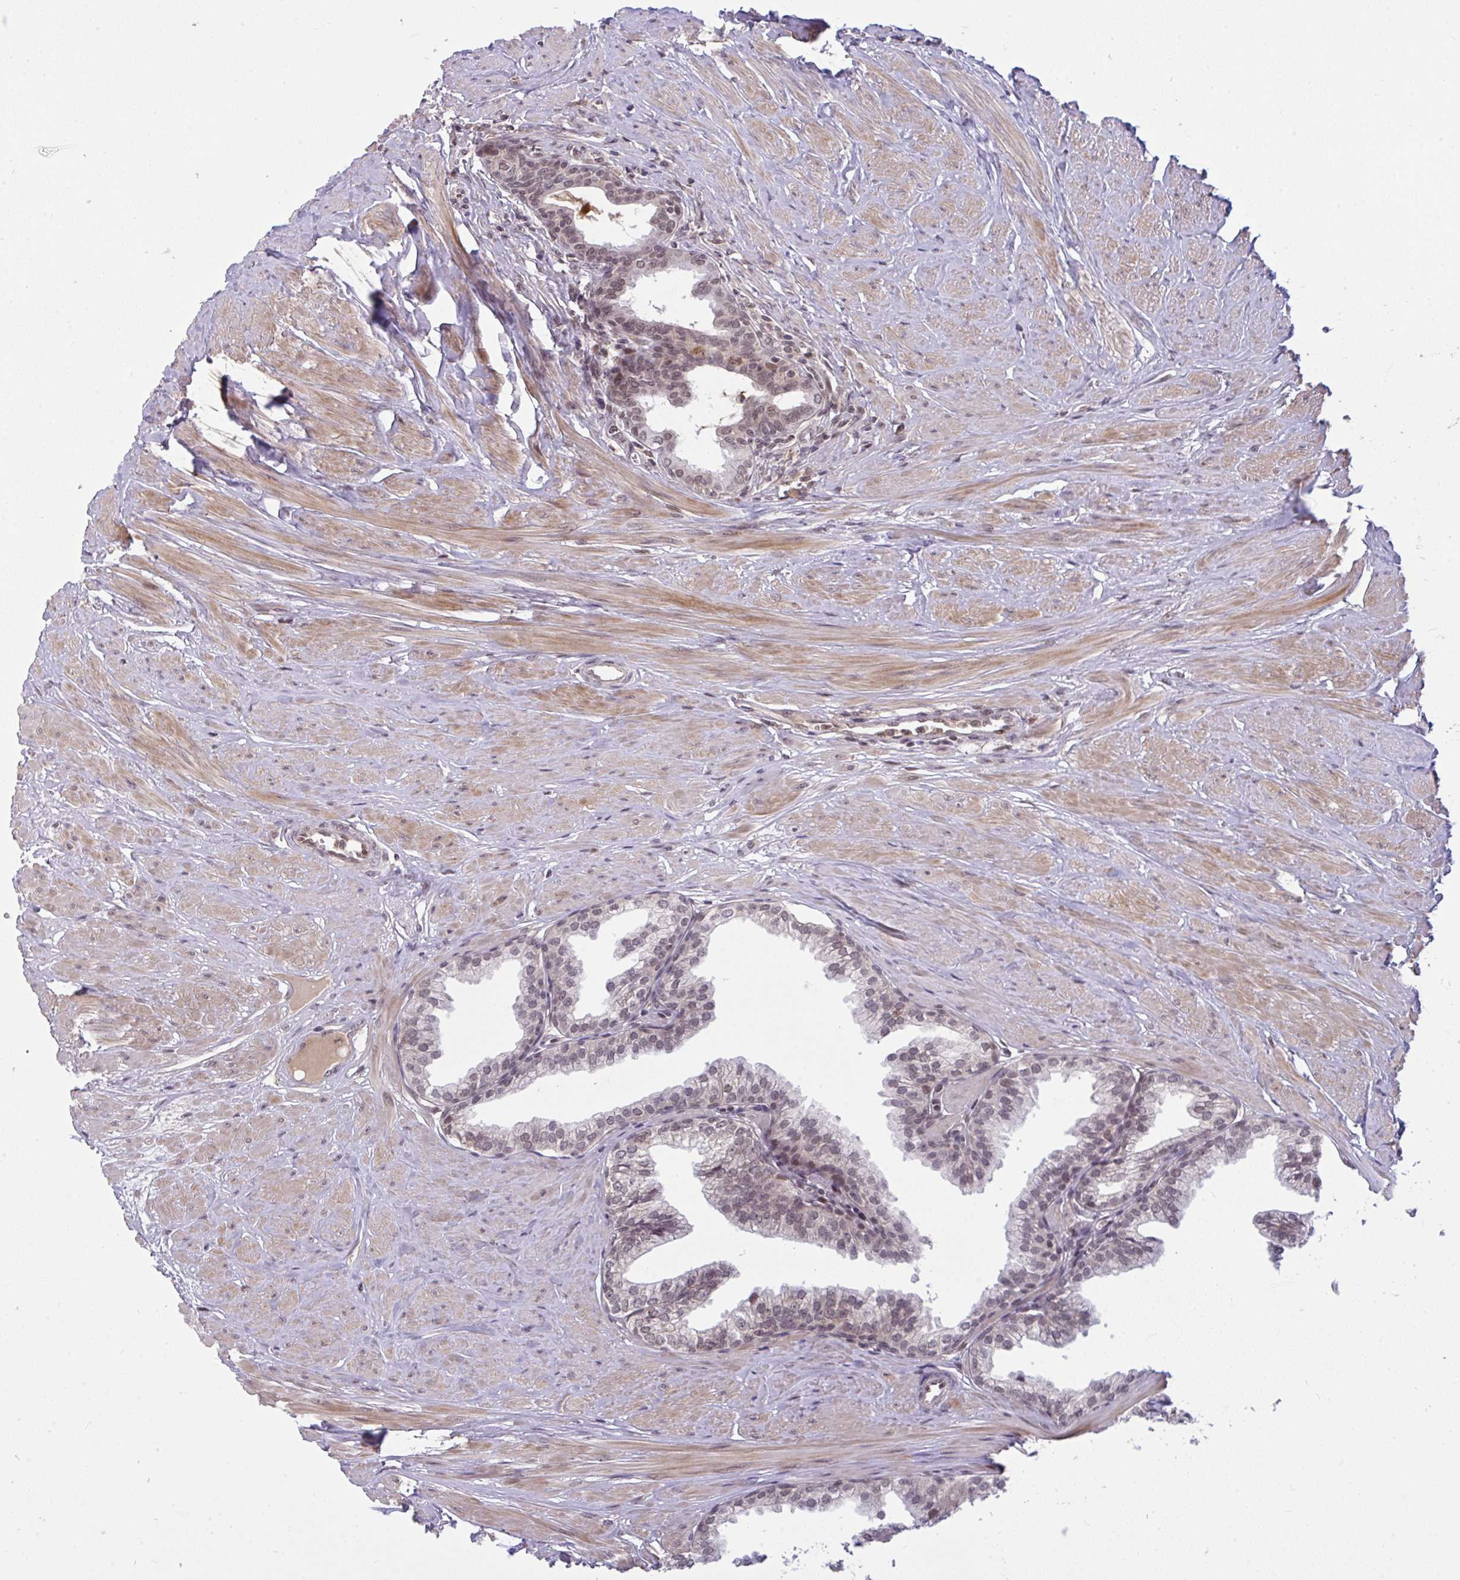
{"staining": {"intensity": "moderate", "quantity": "25%-75%", "location": "nuclear"}, "tissue": "prostate", "cell_type": "Glandular cells", "image_type": "normal", "snomed": [{"axis": "morphology", "description": "Normal tissue, NOS"}, {"axis": "topography", "description": "Prostate"}, {"axis": "topography", "description": "Peripheral nerve tissue"}], "caption": "Prostate stained for a protein (brown) shows moderate nuclear positive positivity in approximately 25%-75% of glandular cells.", "gene": "KLF2", "patient": {"sex": "male", "age": 55}}